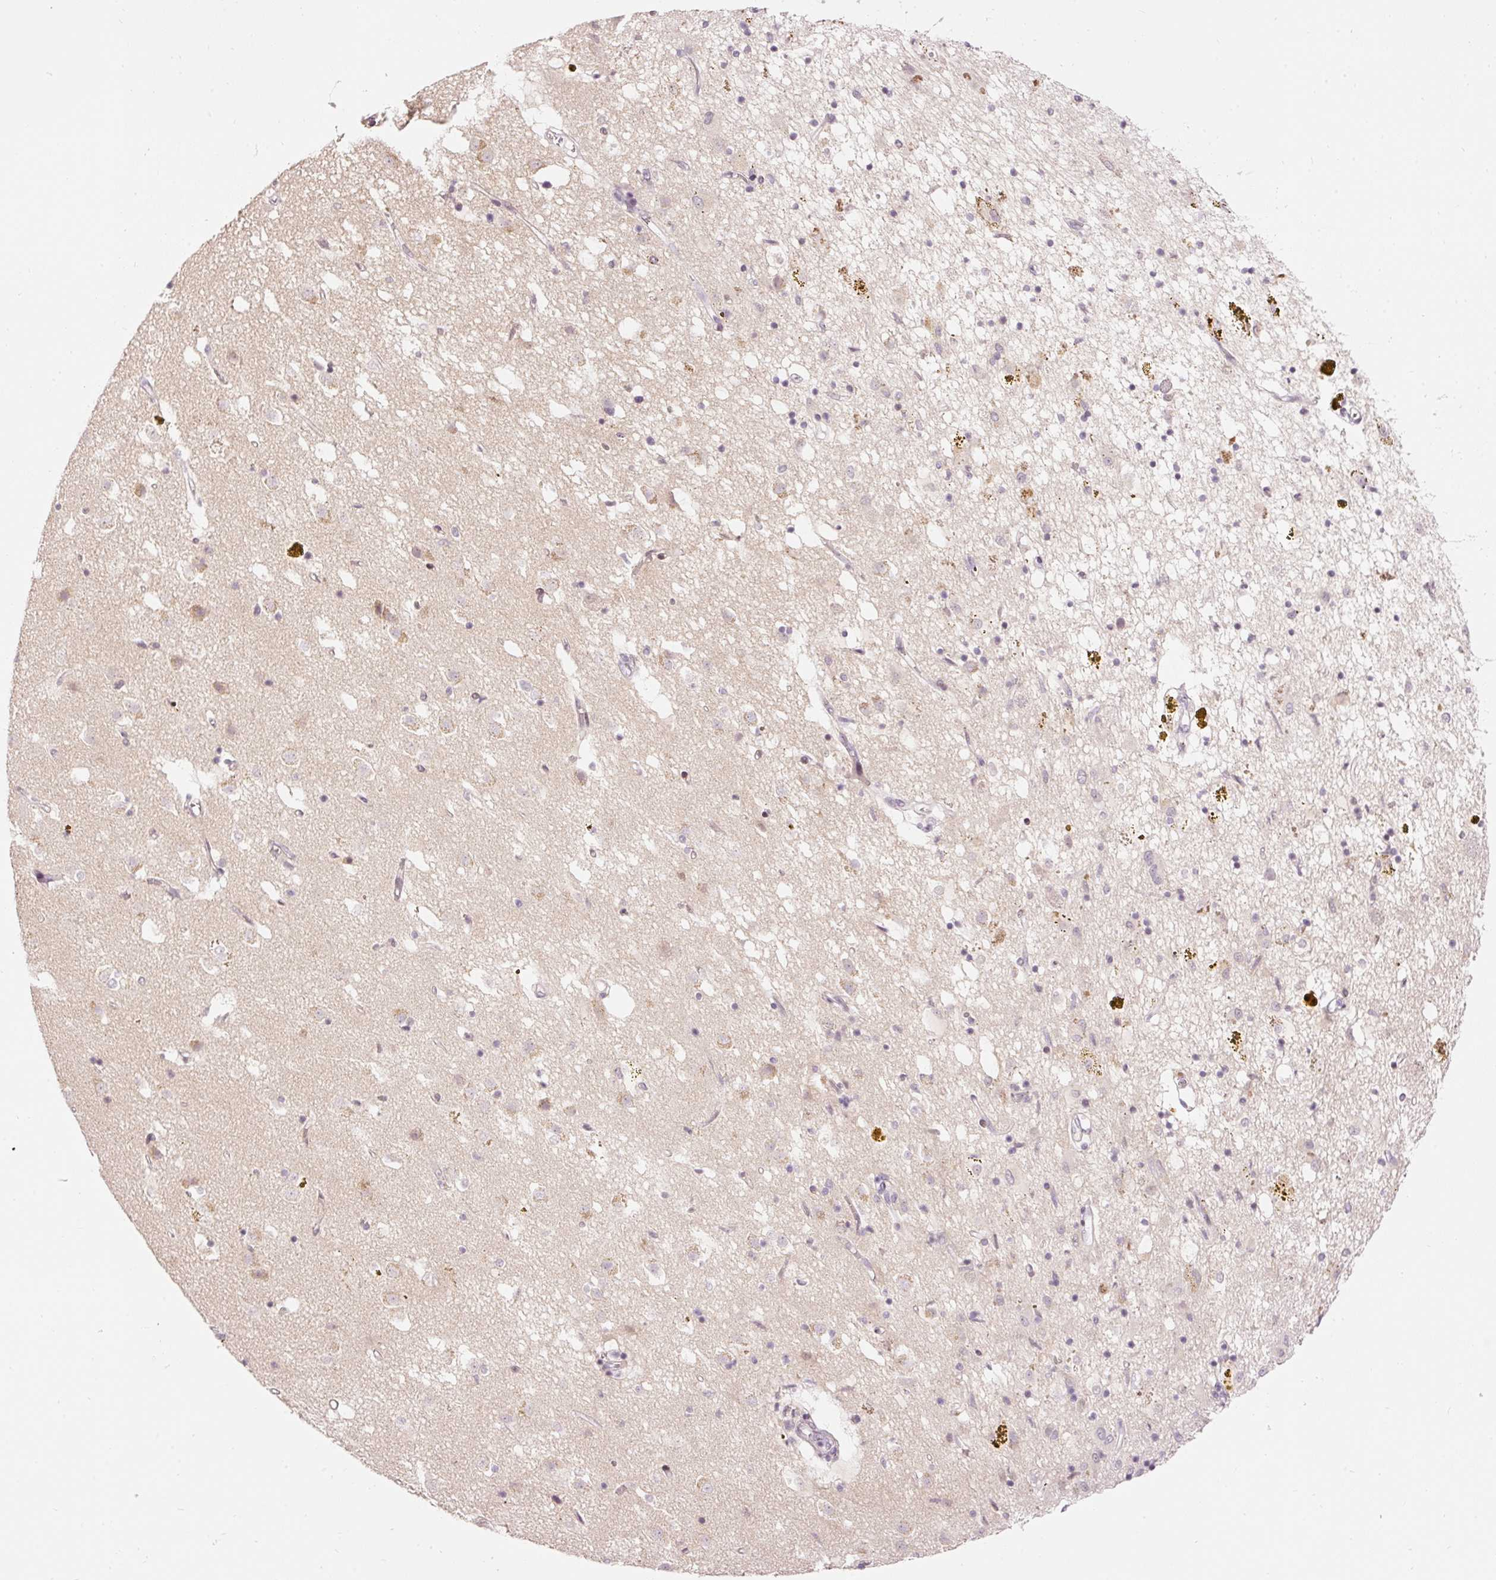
{"staining": {"intensity": "negative", "quantity": "none", "location": "none"}, "tissue": "caudate", "cell_type": "Glial cells", "image_type": "normal", "snomed": [{"axis": "morphology", "description": "Normal tissue, NOS"}, {"axis": "topography", "description": "Lateral ventricle wall"}], "caption": "Immunohistochemical staining of benign caudate demonstrates no significant staining in glial cells. Nuclei are stained in blue.", "gene": "ABHD11", "patient": {"sex": "male", "age": 58}}